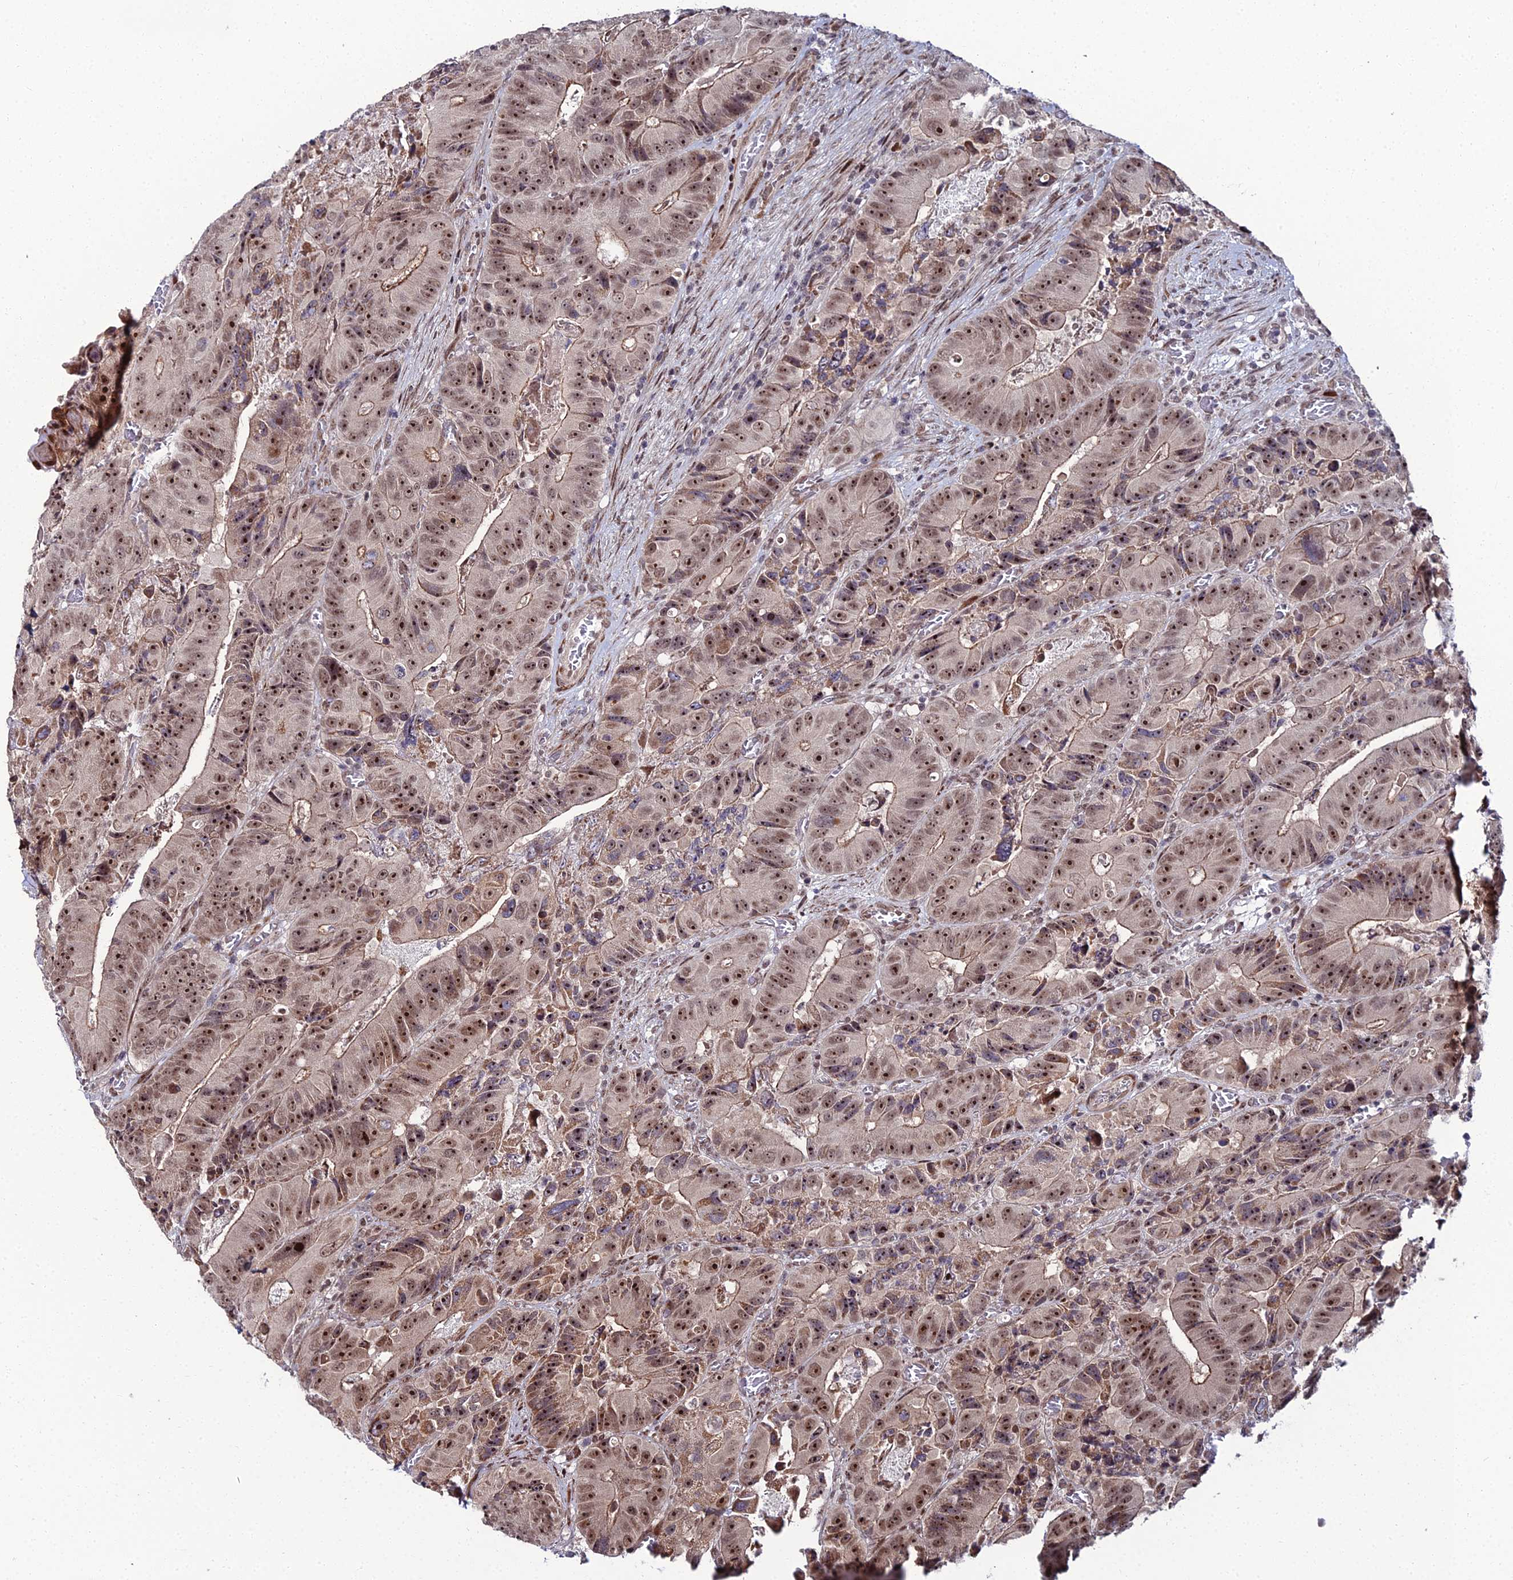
{"staining": {"intensity": "strong", "quantity": ">75%", "location": "cytoplasmic/membranous,nuclear"}, "tissue": "colorectal cancer", "cell_type": "Tumor cells", "image_type": "cancer", "snomed": [{"axis": "morphology", "description": "Adenocarcinoma, NOS"}, {"axis": "topography", "description": "Colon"}], "caption": "Immunohistochemical staining of adenocarcinoma (colorectal) displays strong cytoplasmic/membranous and nuclear protein staining in about >75% of tumor cells.", "gene": "ZNF668", "patient": {"sex": "female", "age": 86}}